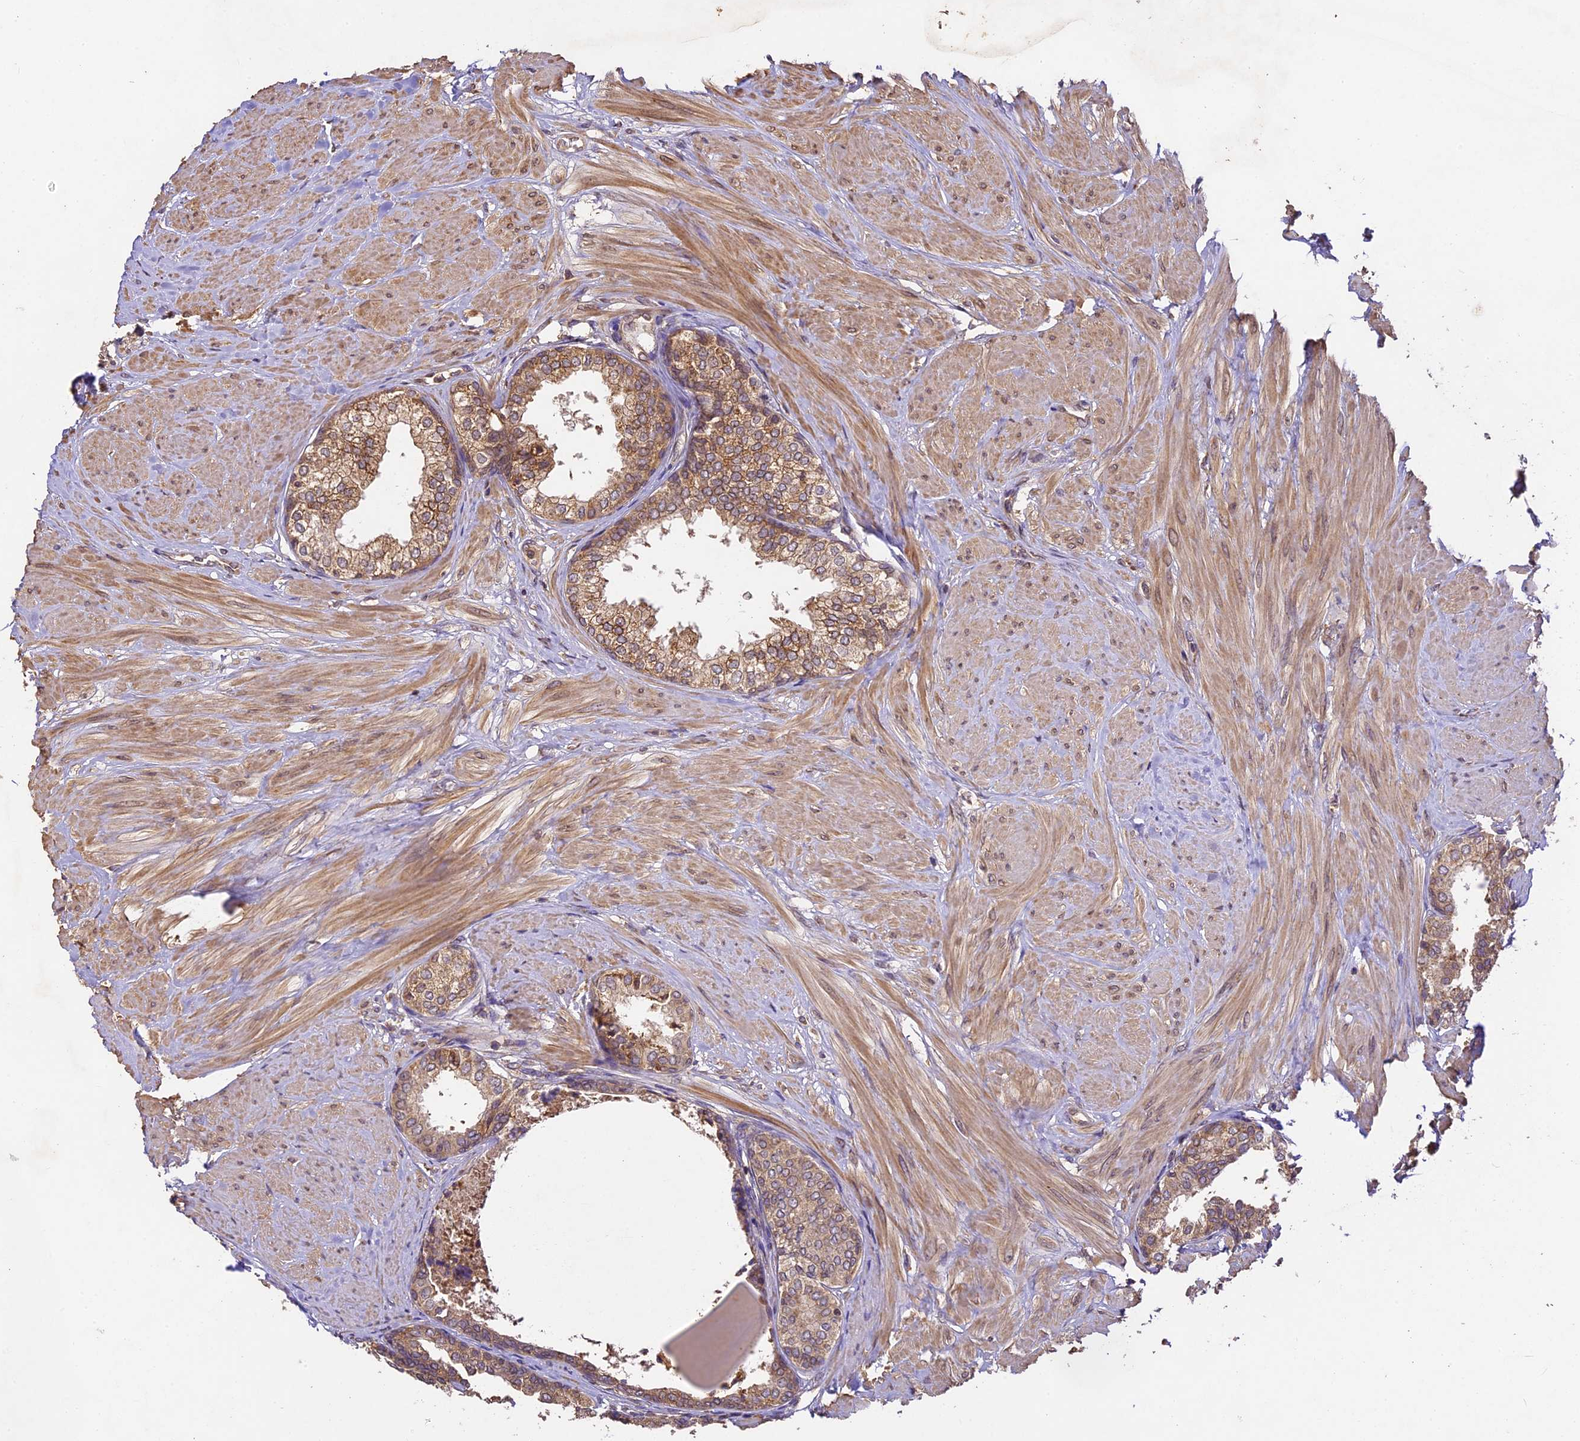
{"staining": {"intensity": "moderate", "quantity": ">75%", "location": "cytoplasmic/membranous"}, "tissue": "prostate", "cell_type": "Glandular cells", "image_type": "normal", "snomed": [{"axis": "morphology", "description": "Normal tissue, NOS"}, {"axis": "topography", "description": "Prostate"}], "caption": "Immunohistochemistry of unremarkable human prostate shows medium levels of moderate cytoplasmic/membranous staining in approximately >75% of glandular cells.", "gene": "BRAP", "patient": {"sex": "male", "age": 48}}